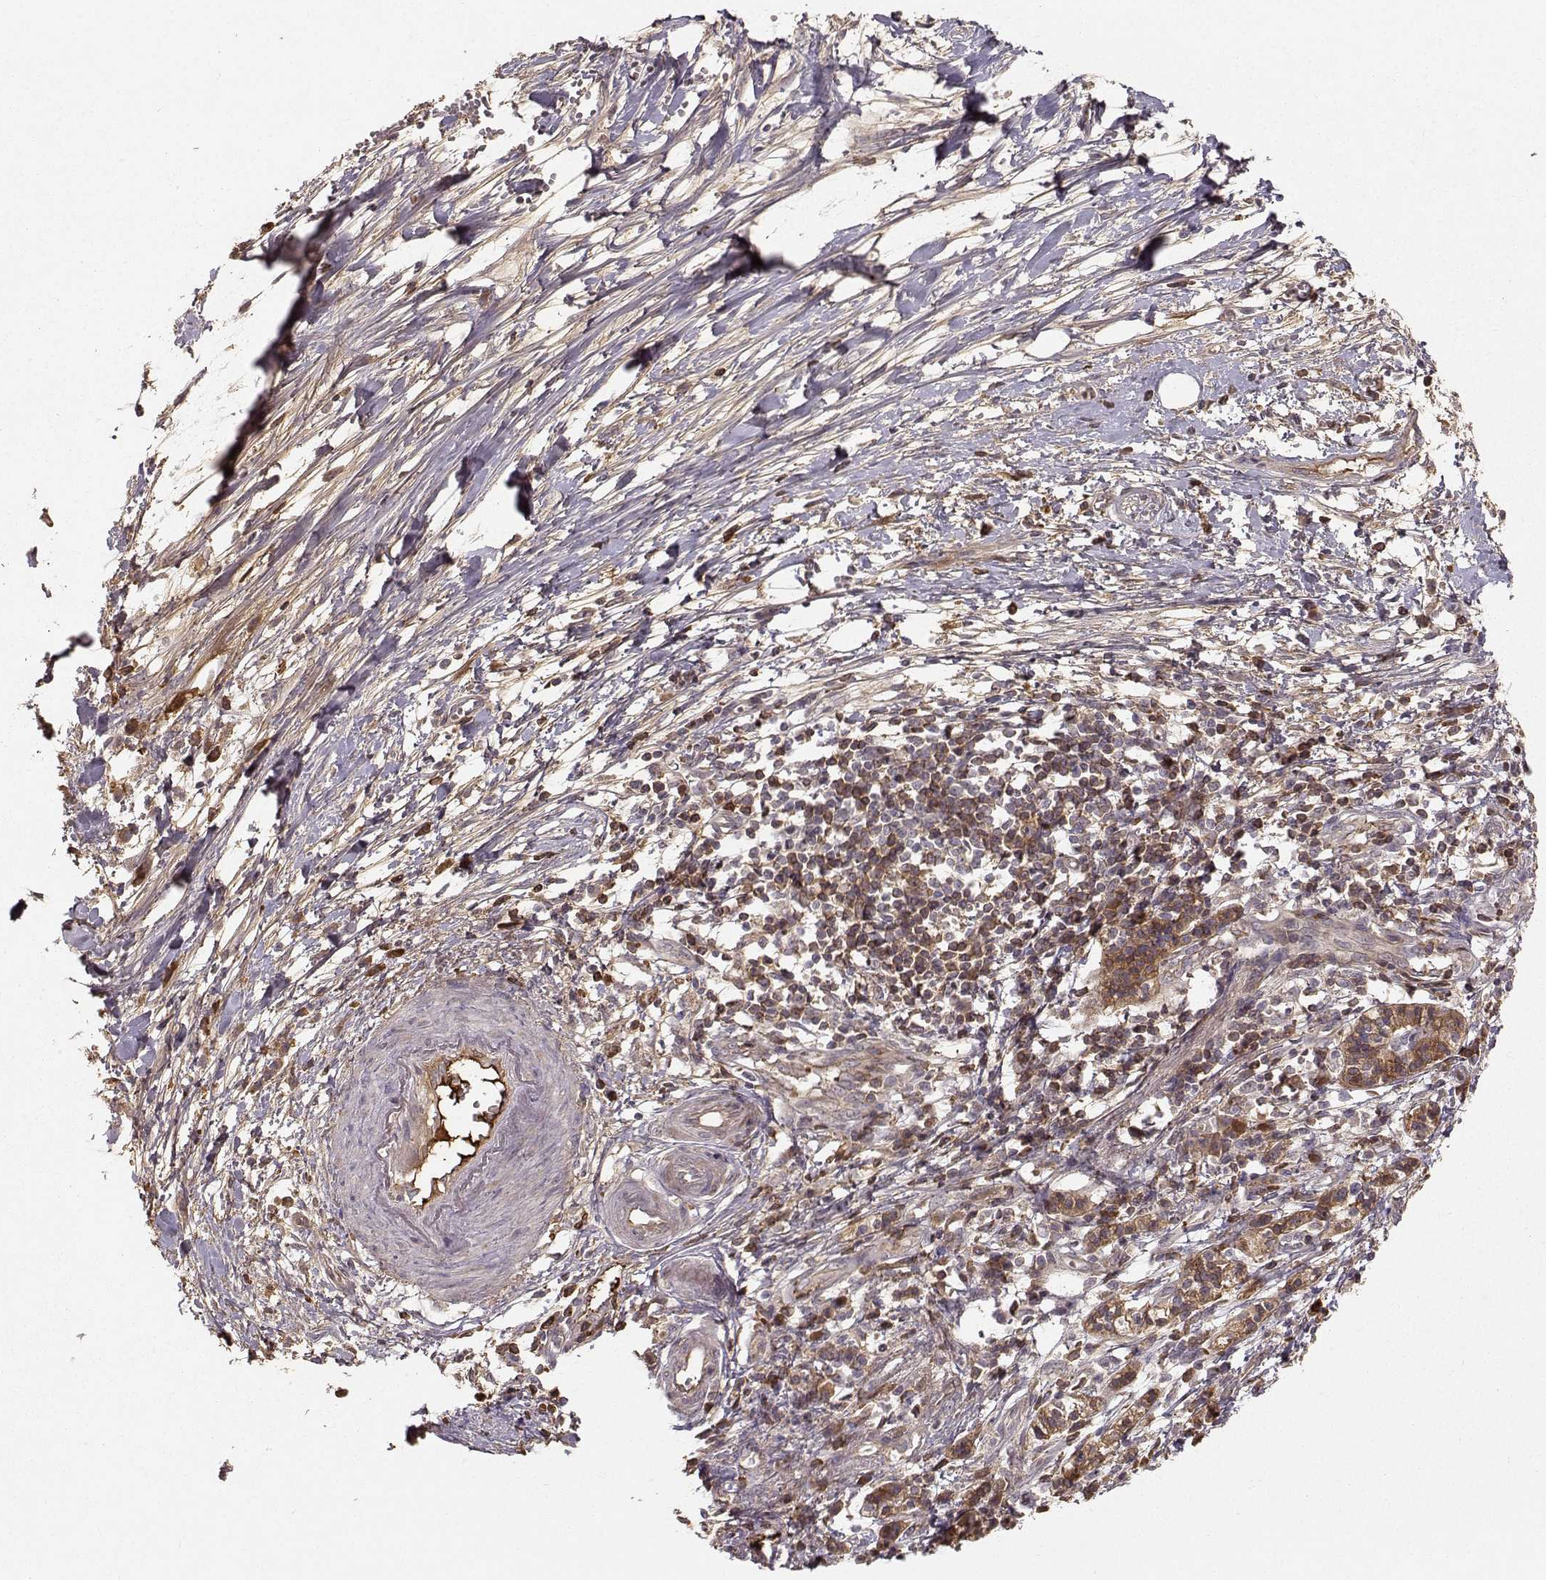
{"staining": {"intensity": "negative", "quantity": "none", "location": "none"}, "tissue": "pancreatic cancer", "cell_type": "Tumor cells", "image_type": "cancer", "snomed": [{"axis": "morphology", "description": "Normal tissue, NOS"}, {"axis": "morphology", "description": "Adenocarcinoma, NOS"}, {"axis": "topography", "description": "Lymph node"}, {"axis": "topography", "description": "Pancreas"}], "caption": "Histopathology image shows no protein expression in tumor cells of pancreatic adenocarcinoma tissue.", "gene": "WNT6", "patient": {"sex": "female", "age": 58}}